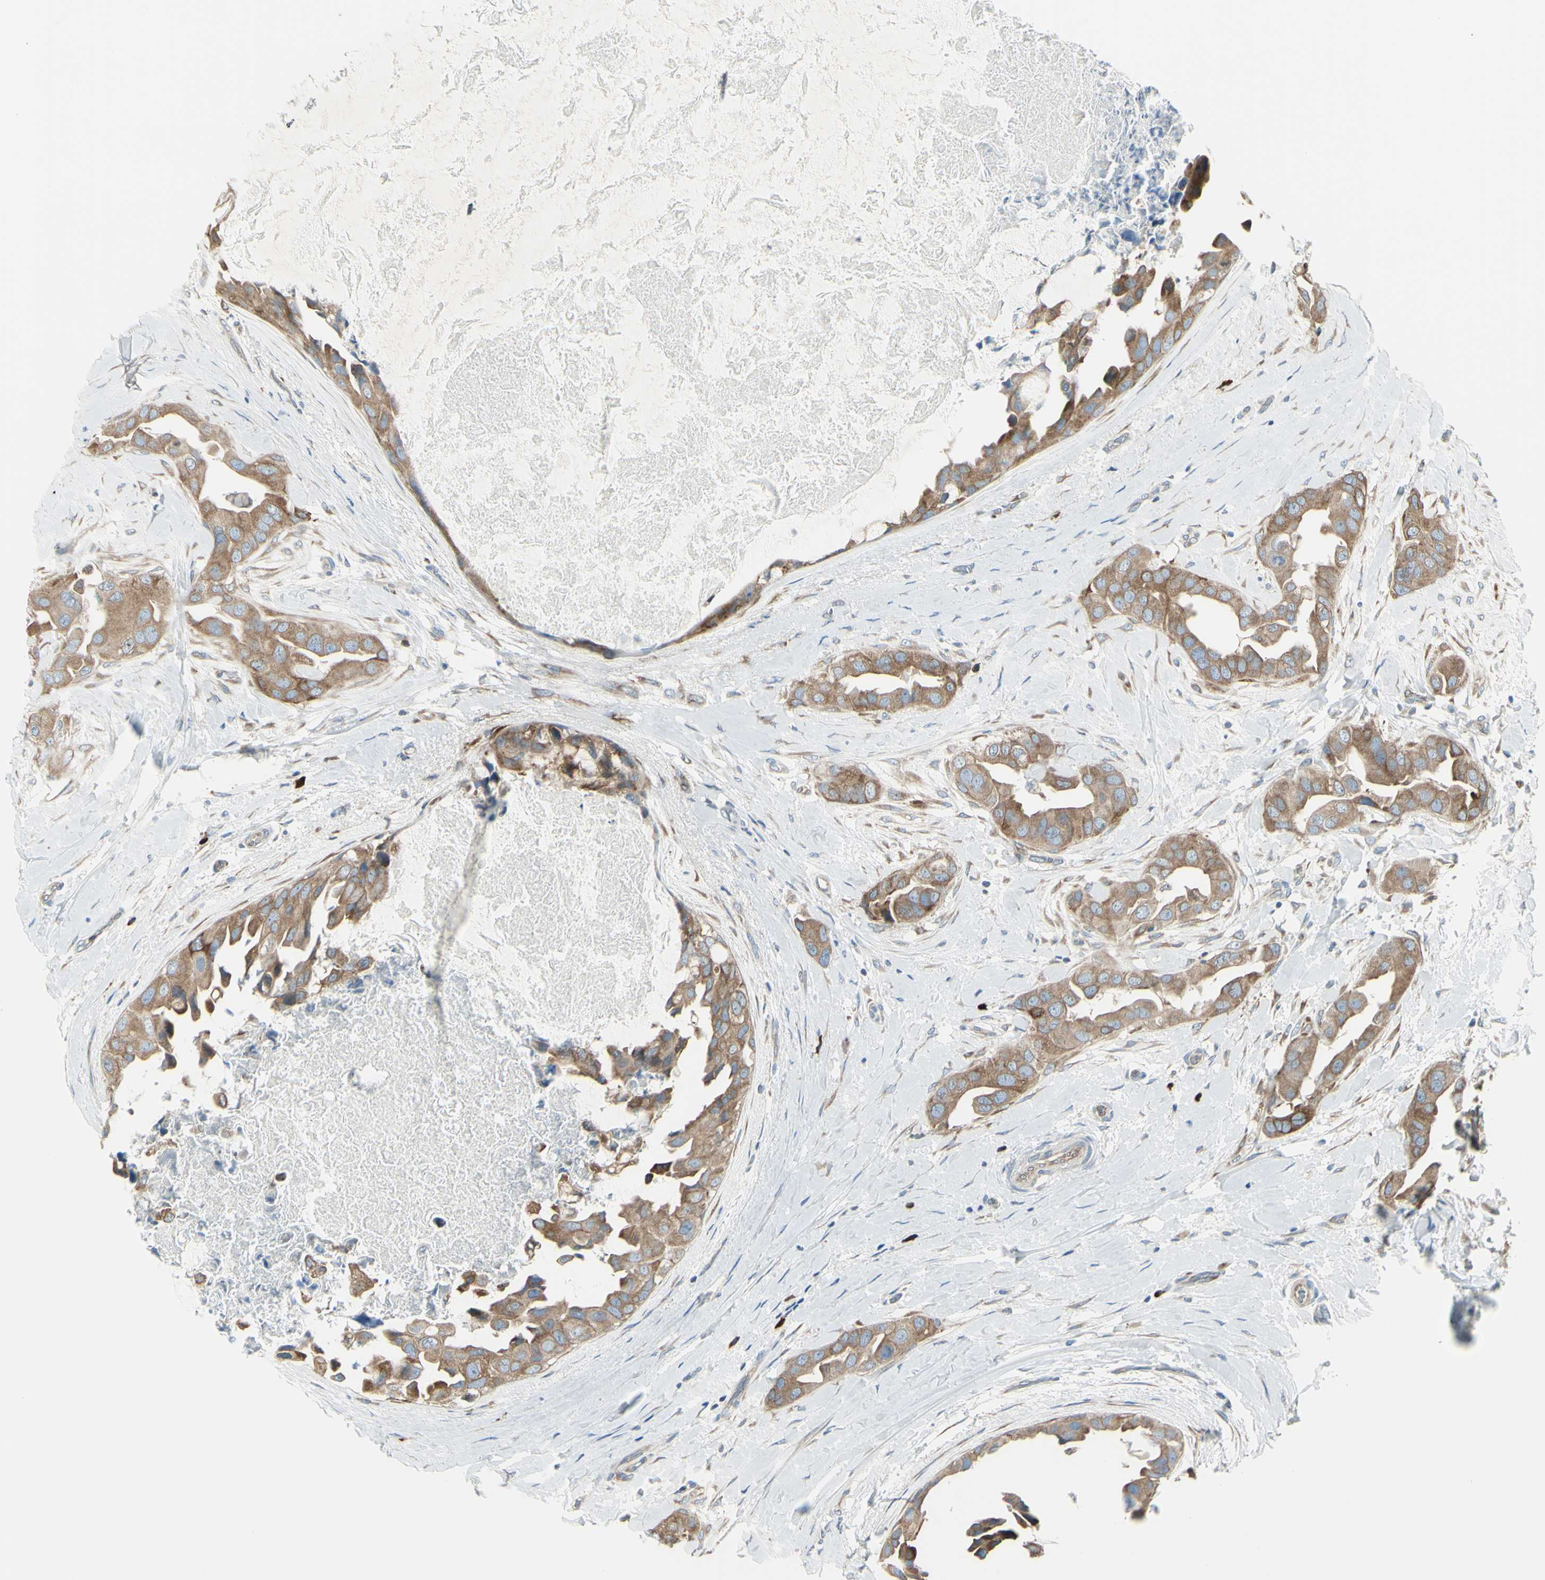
{"staining": {"intensity": "moderate", "quantity": ">75%", "location": "cytoplasmic/membranous"}, "tissue": "breast cancer", "cell_type": "Tumor cells", "image_type": "cancer", "snomed": [{"axis": "morphology", "description": "Duct carcinoma"}, {"axis": "topography", "description": "Breast"}], "caption": "The immunohistochemical stain shows moderate cytoplasmic/membranous expression in tumor cells of breast cancer (invasive ductal carcinoma) tissue. (Brightfield microscopy of DAB IHC at high magnification).", "gene": "SELENOS", "patient": {"sex": "female", "age": 40}}